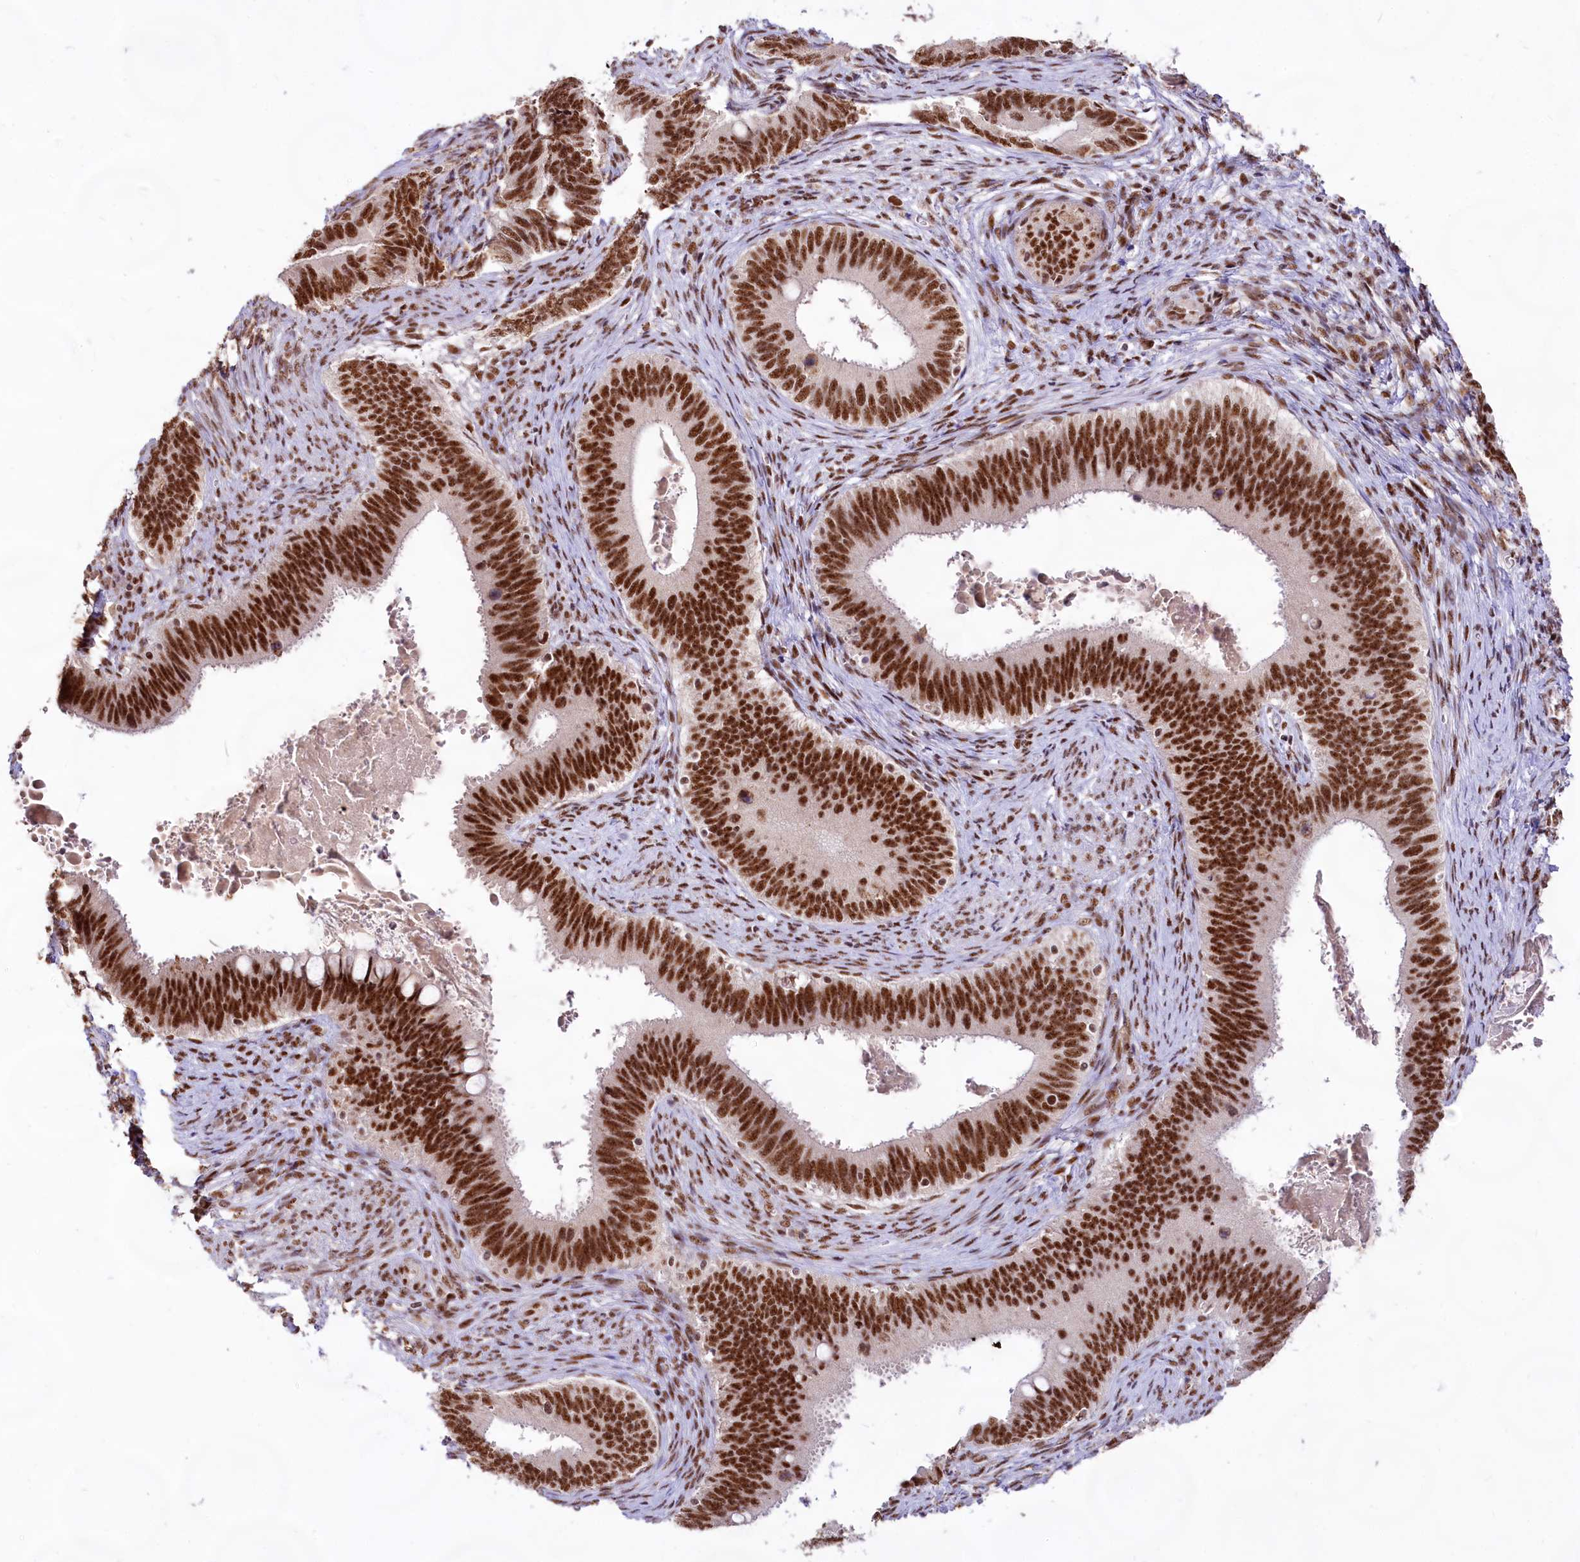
{"staining": {"intensity": "strong", "quantity": ">75%", "location": "nuclear"}, "tissue": "cervical cancer", "cell_type": "Tumor cells", "image_type": "cancer", "snomed": [{"axis": "morphology", "description": "Adenocarcinoma, NOS"}, {"axis": "topography", "description": "Cervix"}], "caption": "An immunohistochemistry (IHC) histopathology image of tumor tissue is shown. Protein staining in brown highlights strong nuclear positivity in cervical cancer (adenocarcinoma) within tumor cells.", "gene": "HIRA", "patient": {"sex": "female", "age": 42}}